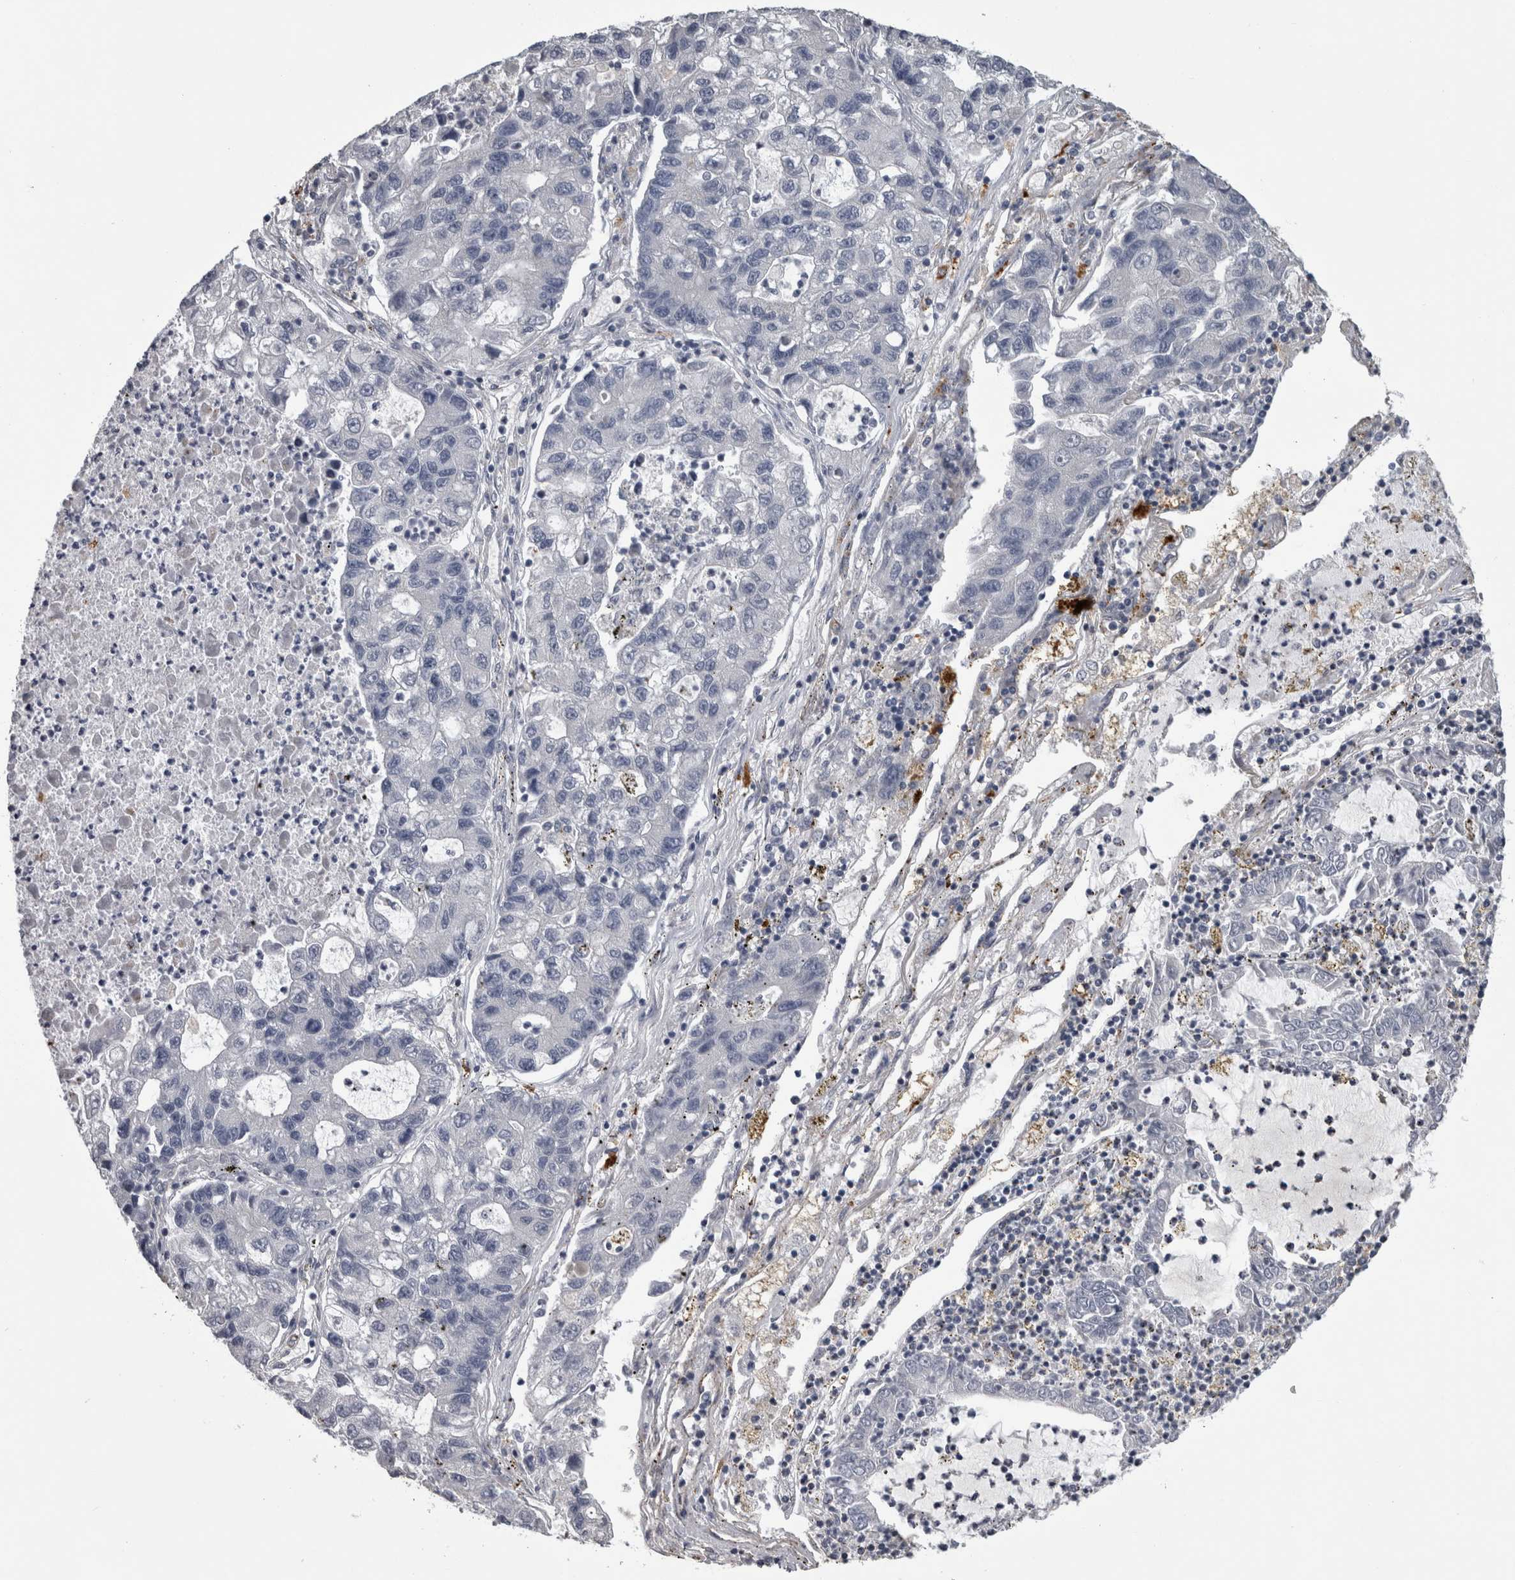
{"staining": {"intensity": "negative", "quantity": "none", "location": "none"}, "tissue": "lung cancer", "cell_type": "Tumor cells", "image_type": "cancer", "snomed": [{"axis": "morphology", "description": "Adenocarcinoma, NOS"}, {"axis": "topography", "description": "Lung"}], "caption": "IHC image of lung adenocarcinoma stained for a protein (brown), which exhibits no staining in tumor cells.", "gene": "DPP7", "patient": {"sex": "female", "age": 51}}